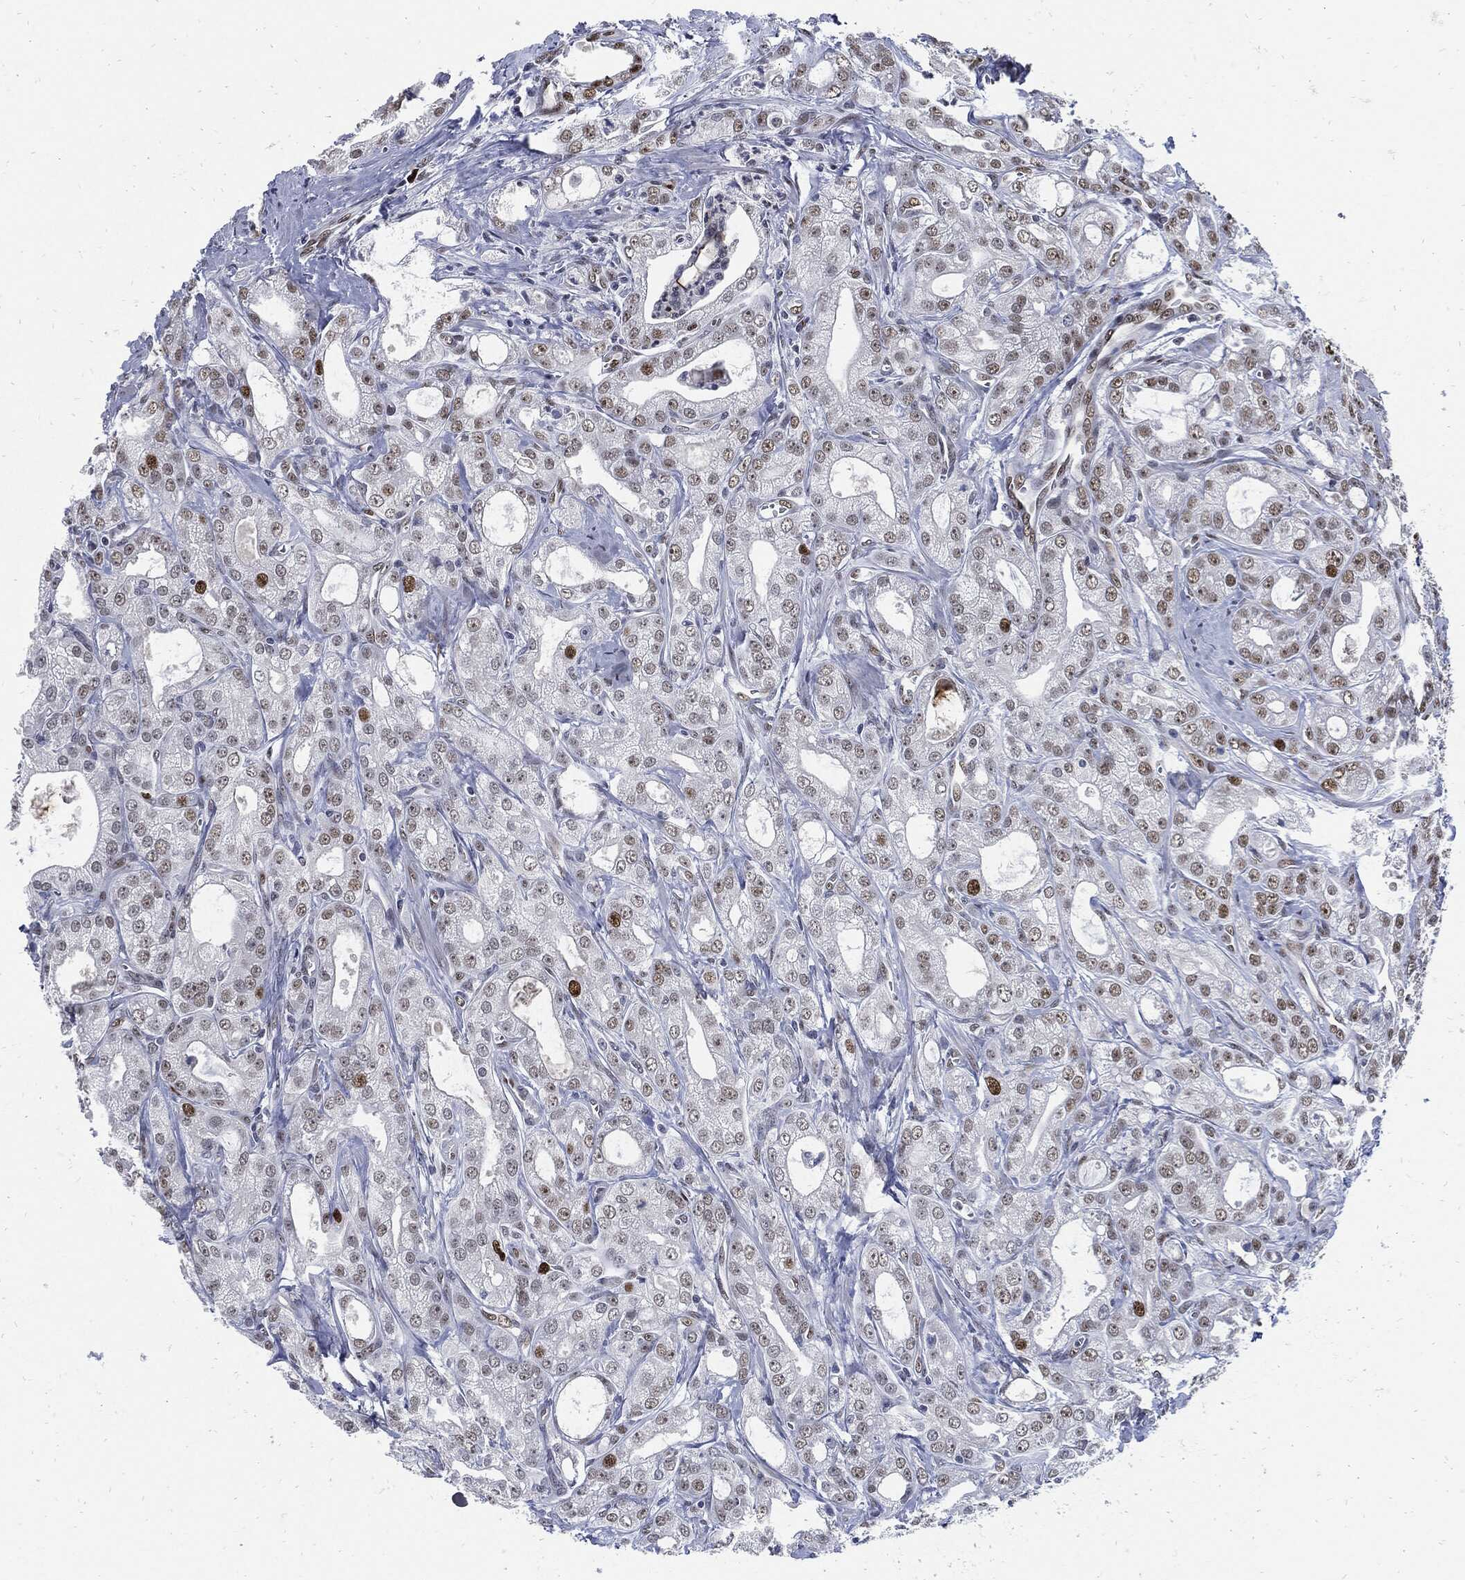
{"staining": {"intensity": "strong", "quantity": "<25%", "location": "nuclear"}, "tissue": "prostate cancer", "cell_type": "Tumor cells", "image_type": "cancer", "snomed": [{"axis": "morphology", "description": "Adenocarcinoma, NOS"}, {"axis": "morphology", "description": "Adenocarcinoma, High grade"}, {"axis": "topography", "description": "Prostate"}], "caption": "Approximately <25% of tumor cells in human prostate cancer reveal strong nuclear protein expression as visualized by brown immunohistochemical staining.", "gene": "NBN", "patient": {"sex": "male", "age": 70}}